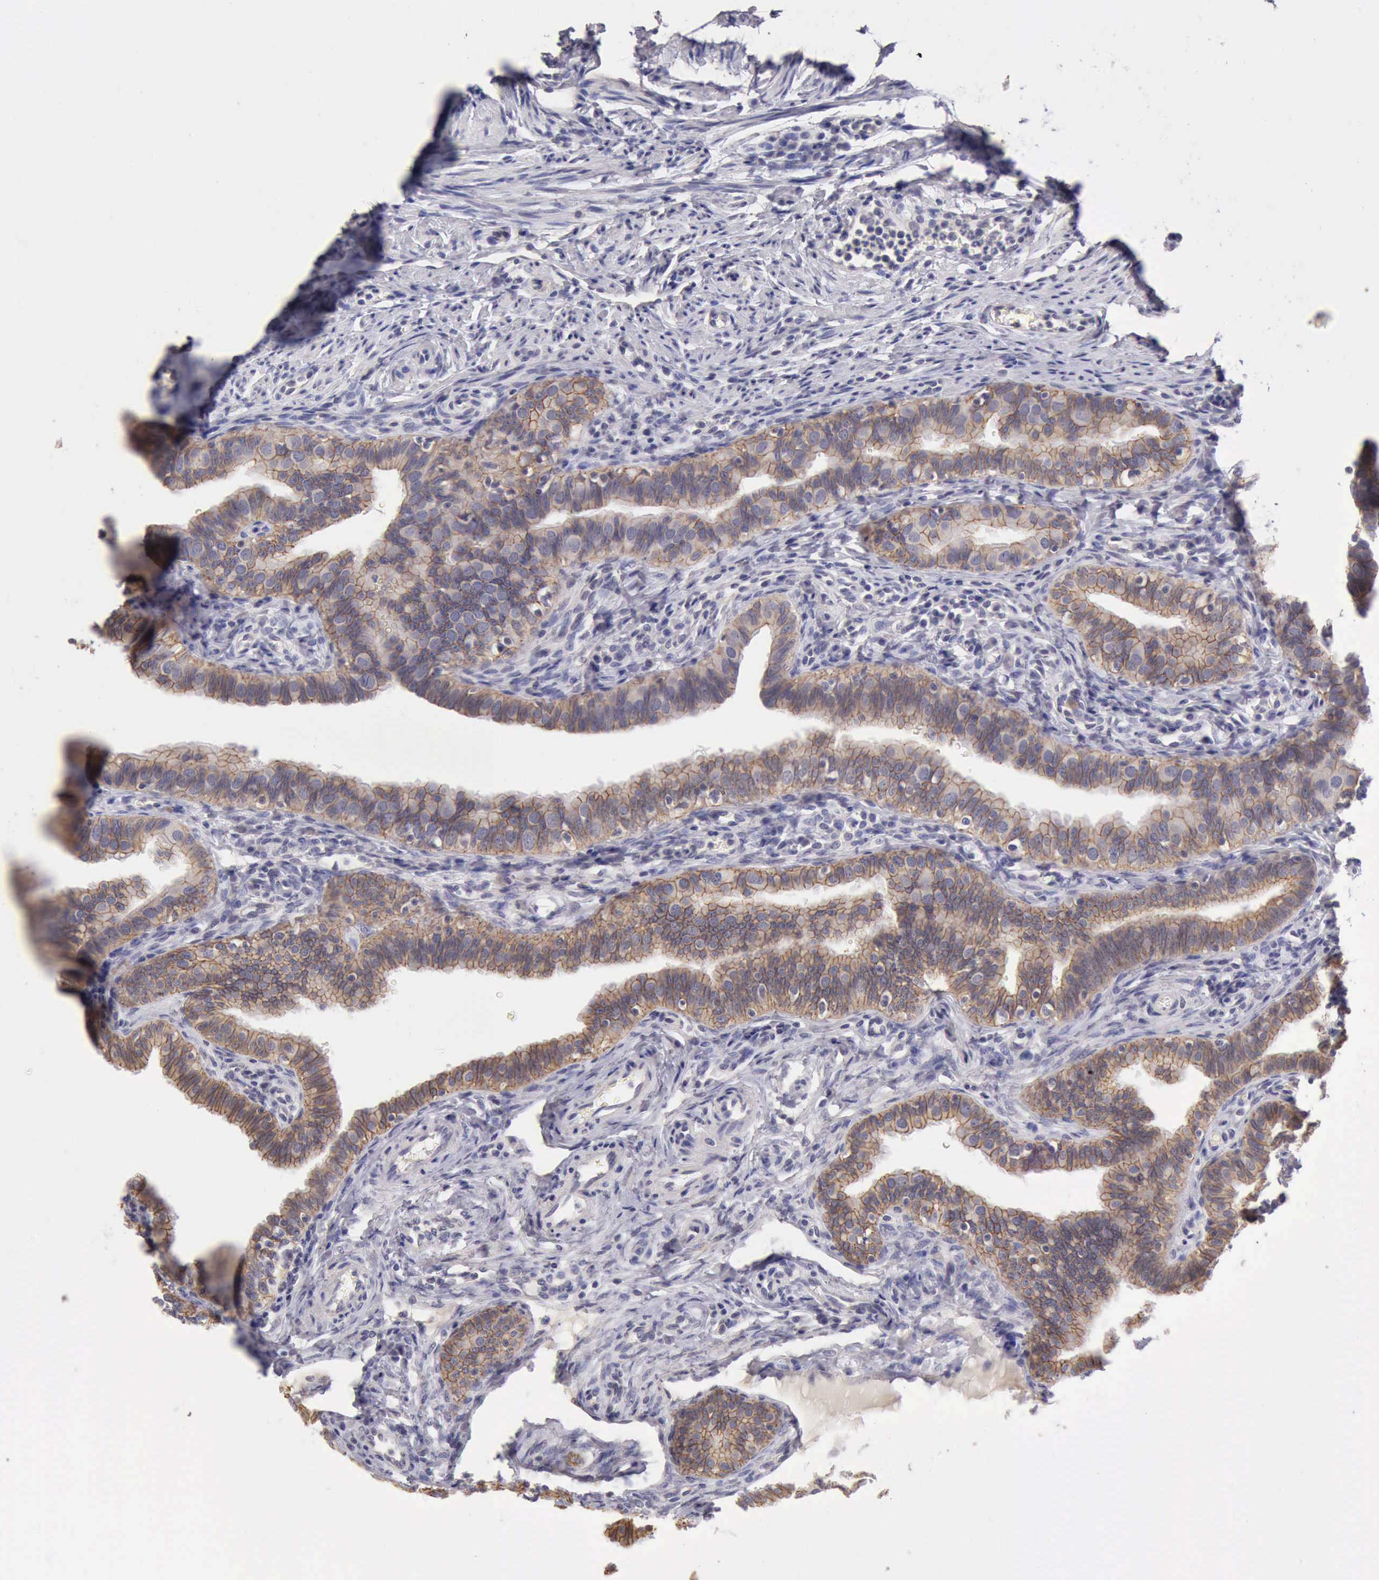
{"staining": {"intensity": "moderate", "quantity": ">75%", "location": "cytoplasmic/membranous"}, "tissue": "fallopian tube", "cell_type": "Glandular cells", "image_type": "normal", "snomed": [{"axis": "morphology", "description": "Normal tissue, NOS"}, {"axis": "topography", "description": "Fallopian tube"}, {"axis": "topography", "description": "Ovary"}], "caption": "Fallopian tube stained with immunohistochemistry (IHC) demonstrates moderate cytoplasmic/membranous expression in approximately >75% of glandular cells. The staining was performed using DAB to visualize the protein expression in brown, while the nuclei were stained in blue with hematoxylin (Magnification: 20x).", "gene": "KCND1", "patient": {"sex": "female", "age": 51}}